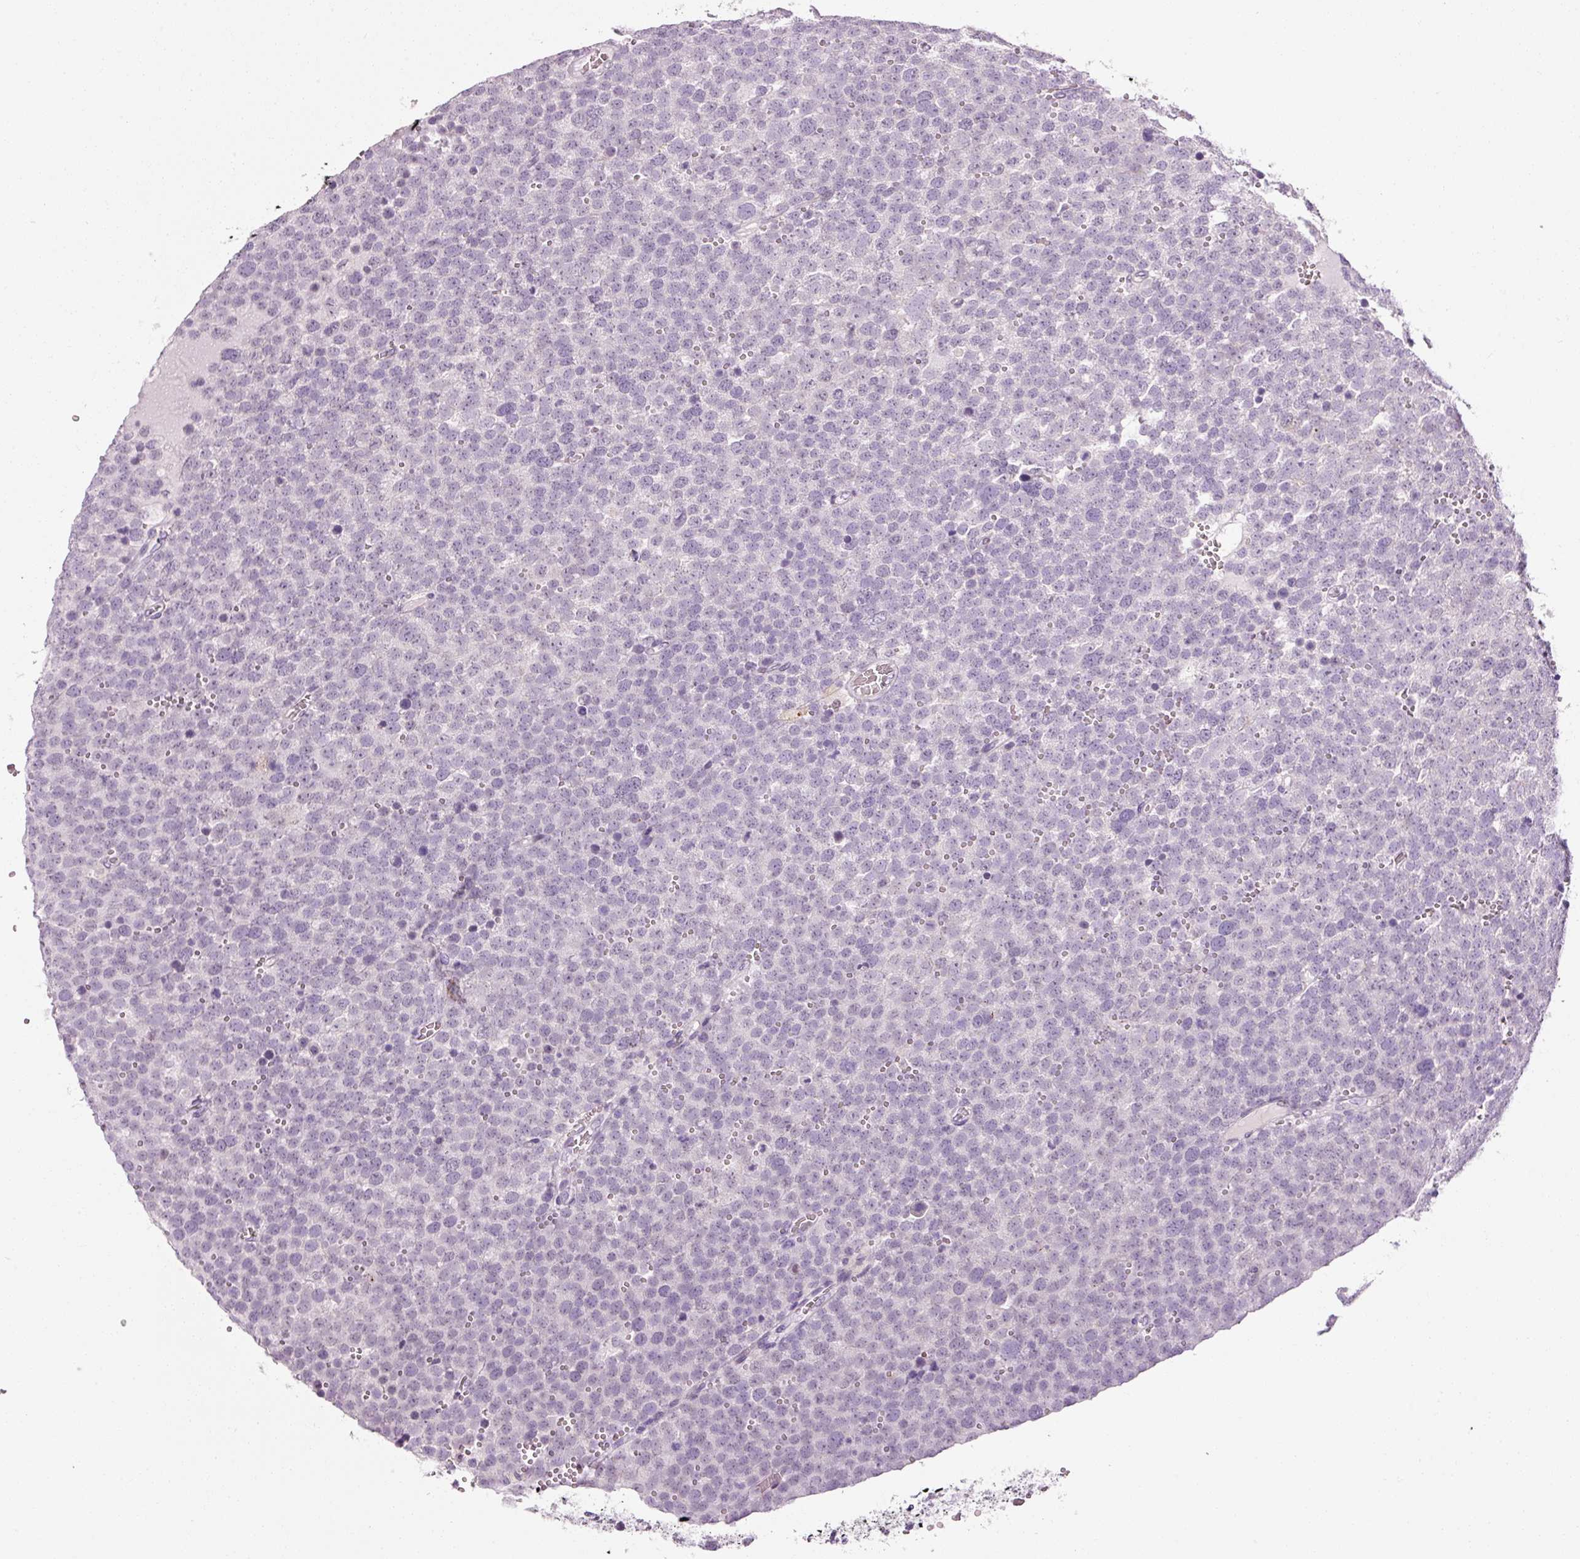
{"staining": {"intensity": "negative", "quantity": "none", "location": "none"}, "tissue": "testis cancer", "cell_type": "Tumor cells", "image_type": "cancer", "snomed": [{"axis": "morphology", "description": "Seminoma, NOS"}, {"axis": "topography", "description": "Testis"}], "caption": "Immunohistochemical staining of human testis seminoma demonstrates no significant positivity in tumor cells. The staining is performed using DAB (3,3'-diaminobenzidine) brown chromogen with nuclei counter-stained in using hematoxylin.", "gene": "ANKRD20A1", "patient": {"sex": "male", "age": 71}}